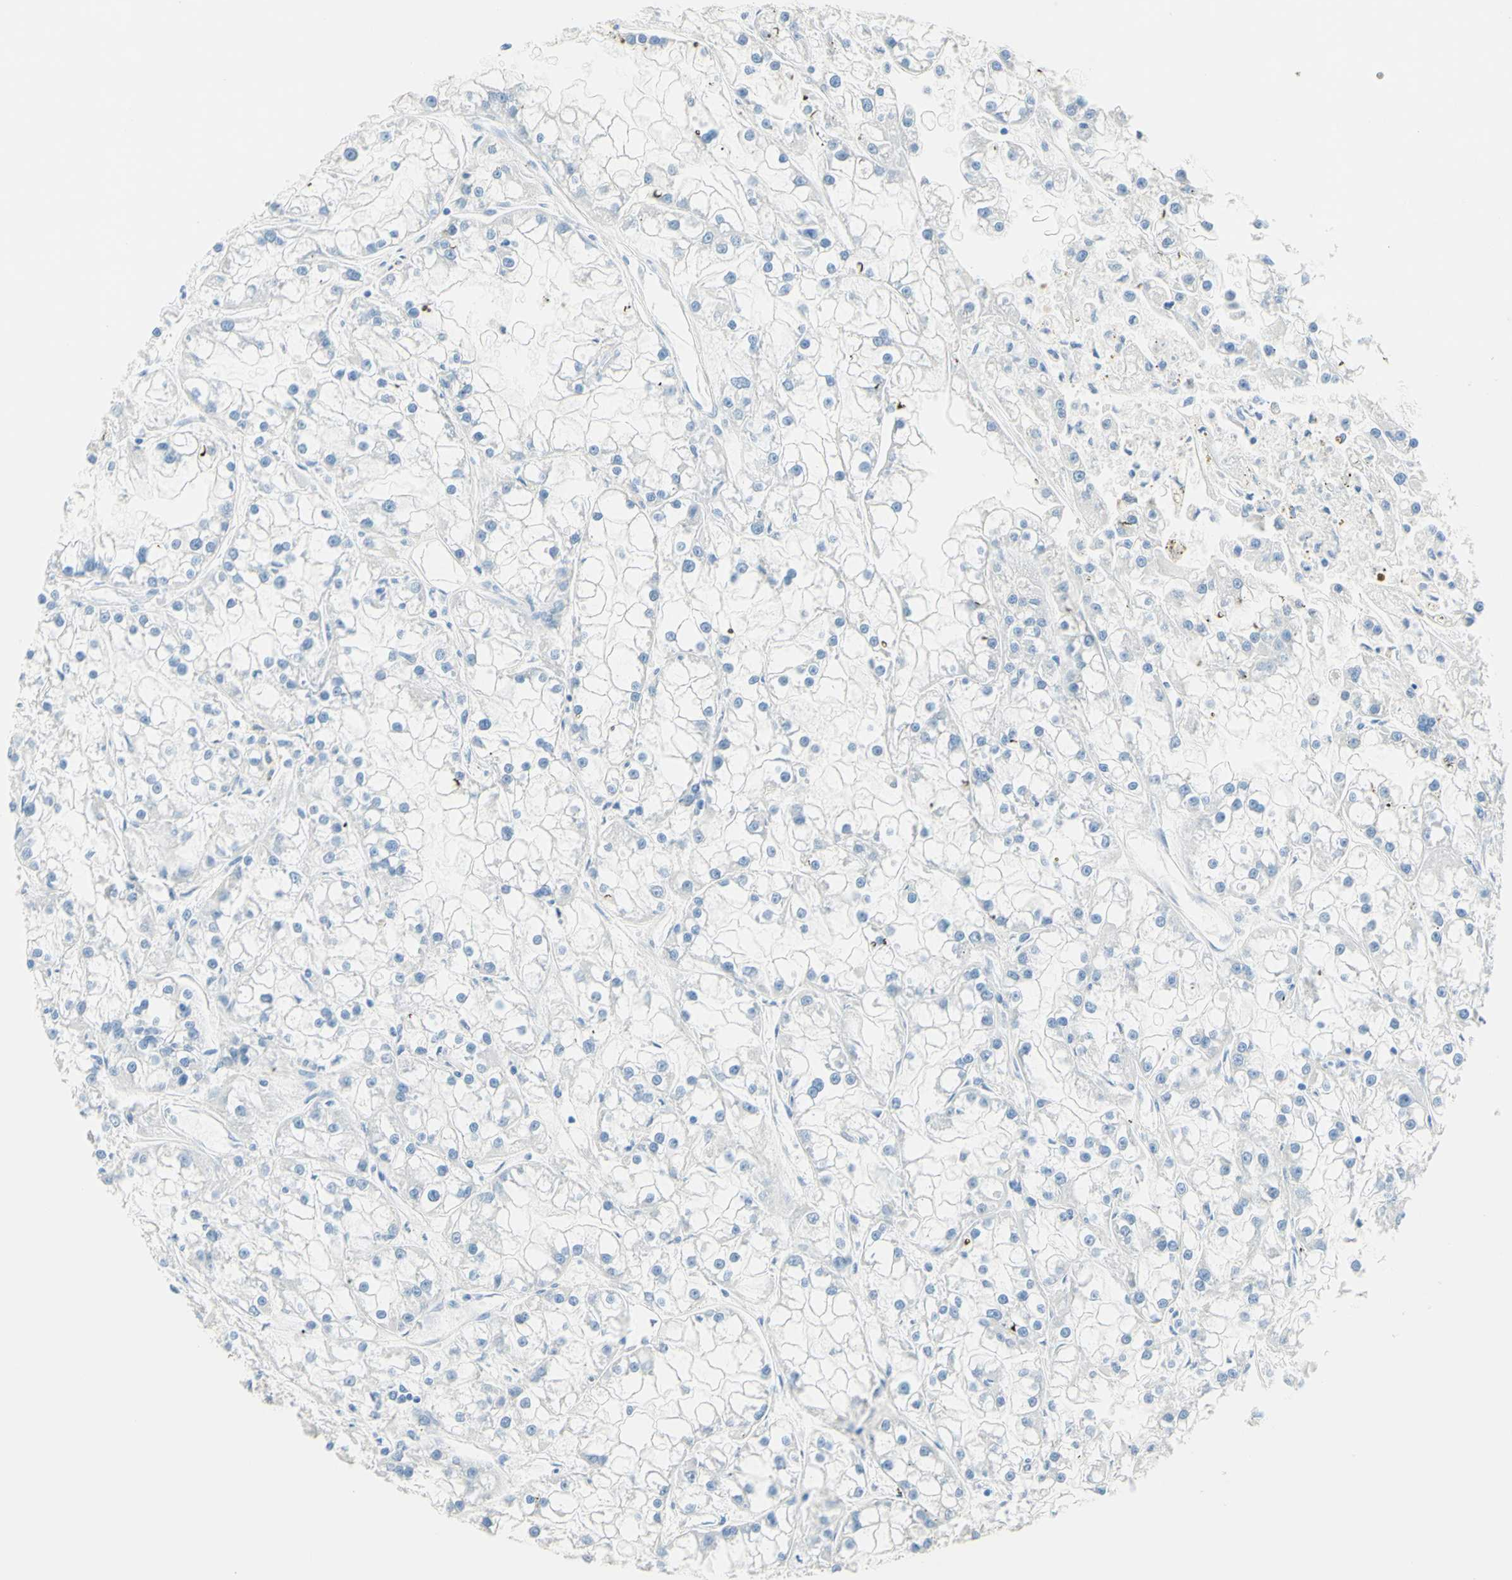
{"staining": {"intensity": "negative", "quantity": "none", "location": "none"}, "tissue": "renal cancer", "cell_type": "Tumor cells", "image_type": "cancer", "snomed": [{"axis": "morphology", "description": "Adenocarcinoma, NOS"}, {"axis": "topography", "description": "Kidney"}], "caption": "Immunohistochemistry (IHC) image of human renal cancer stained for a protein (brown), which reveals no staining in tumor cells.", "gene": "IL6ST", "patient": {"sex": "female", "age": 52}}